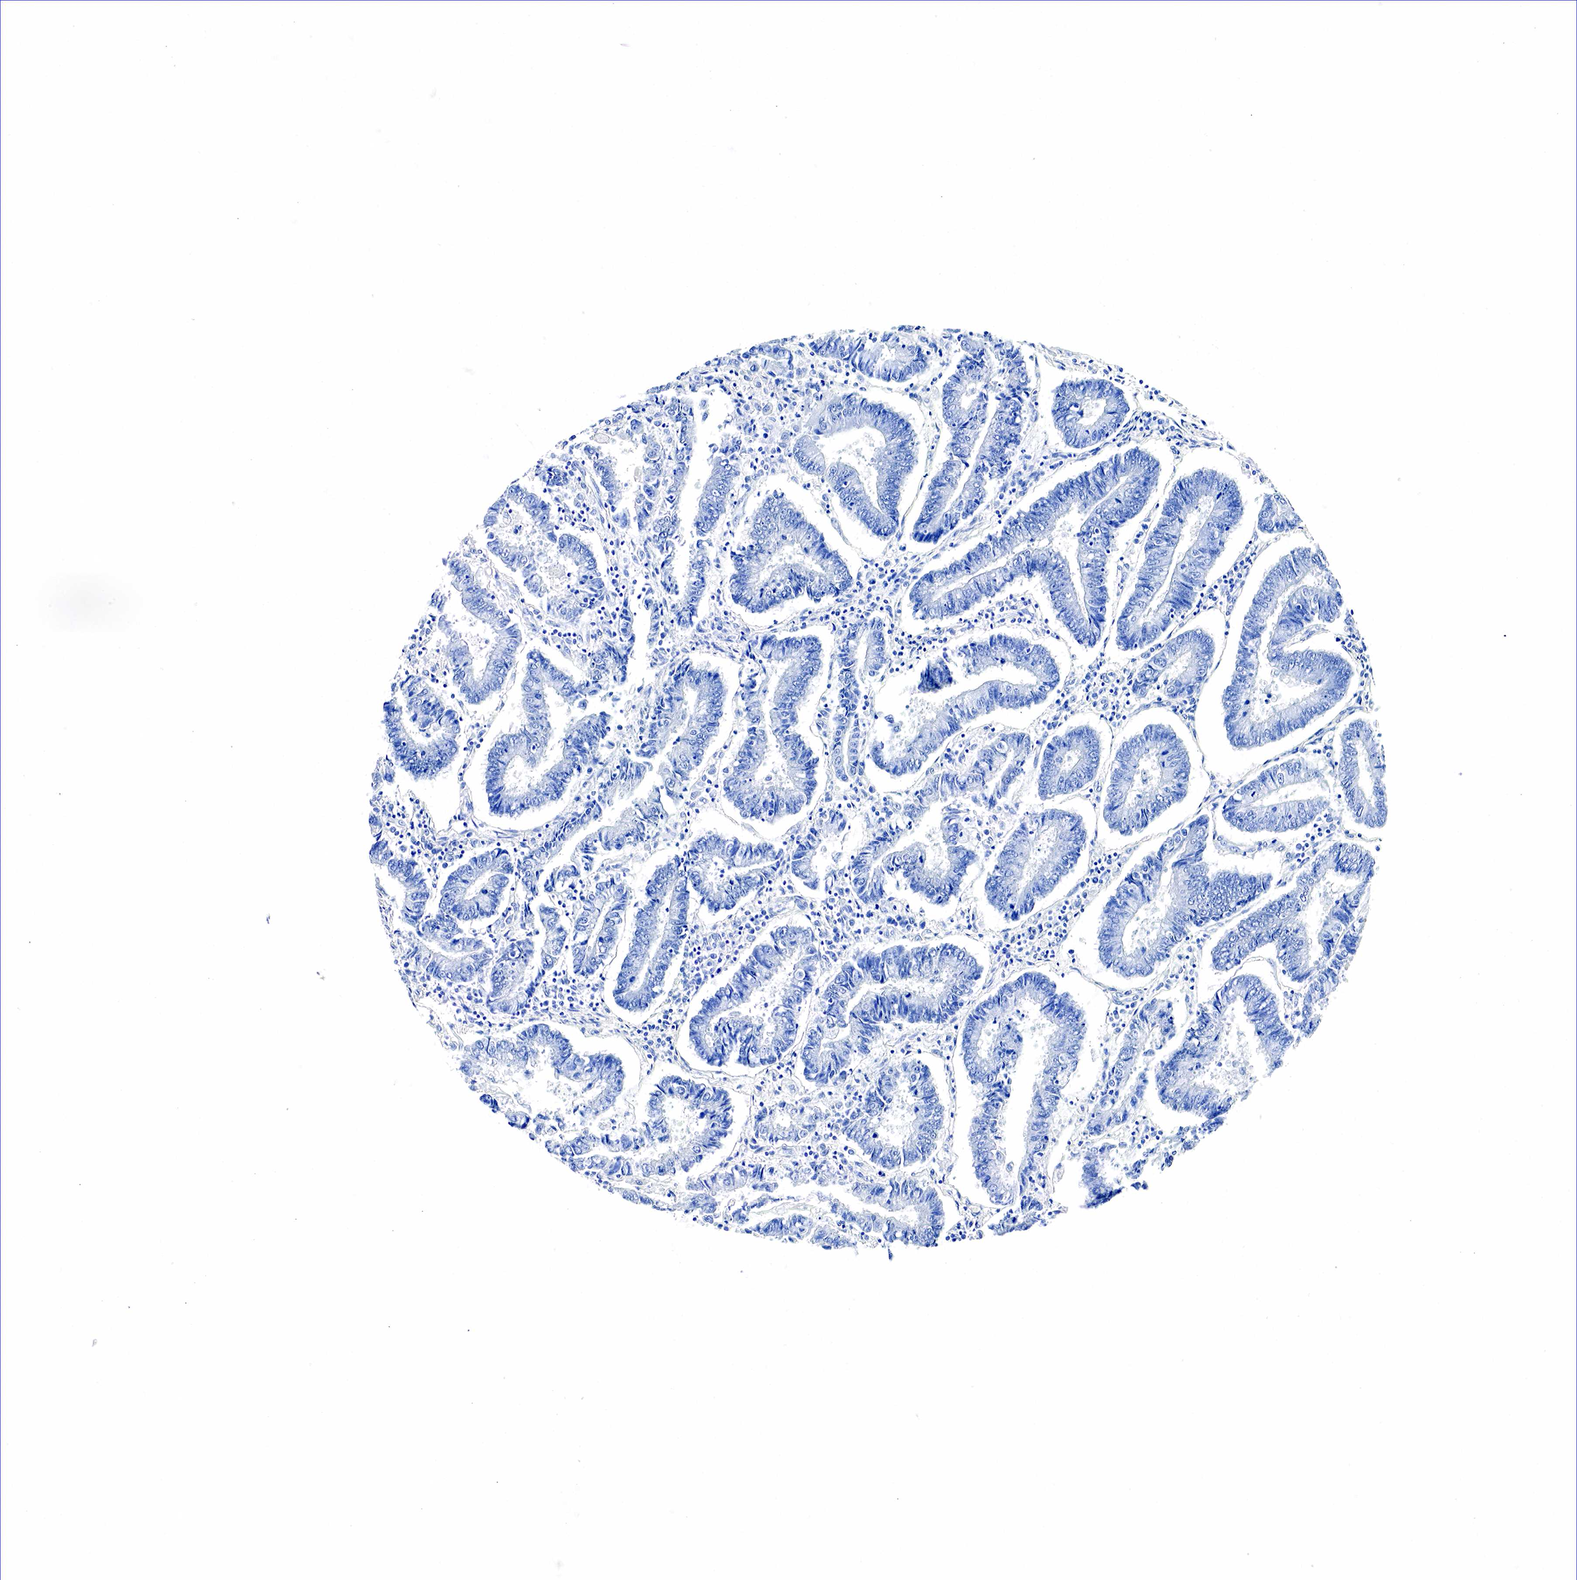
{"staining": {"intensity": "negative", "quantity": "none", "location": "none"}, "tissue": "endometrial cancer", "cell_type": "Tumor cells", "image_type": "cancer", "snomed": [{"axis": "morphology", "description": "Adenocarcinoma, NOS"}, {"axis": "topography", "description": "Endometrium"}], "caption": "Immunohistochemistry micrograph of human endometrial adenocarcinoma stained for a protein (brown), which exhibits no expression in tumor cells.", "gene": "ACP3", "patient": {"sex": "female", "age": 75}}